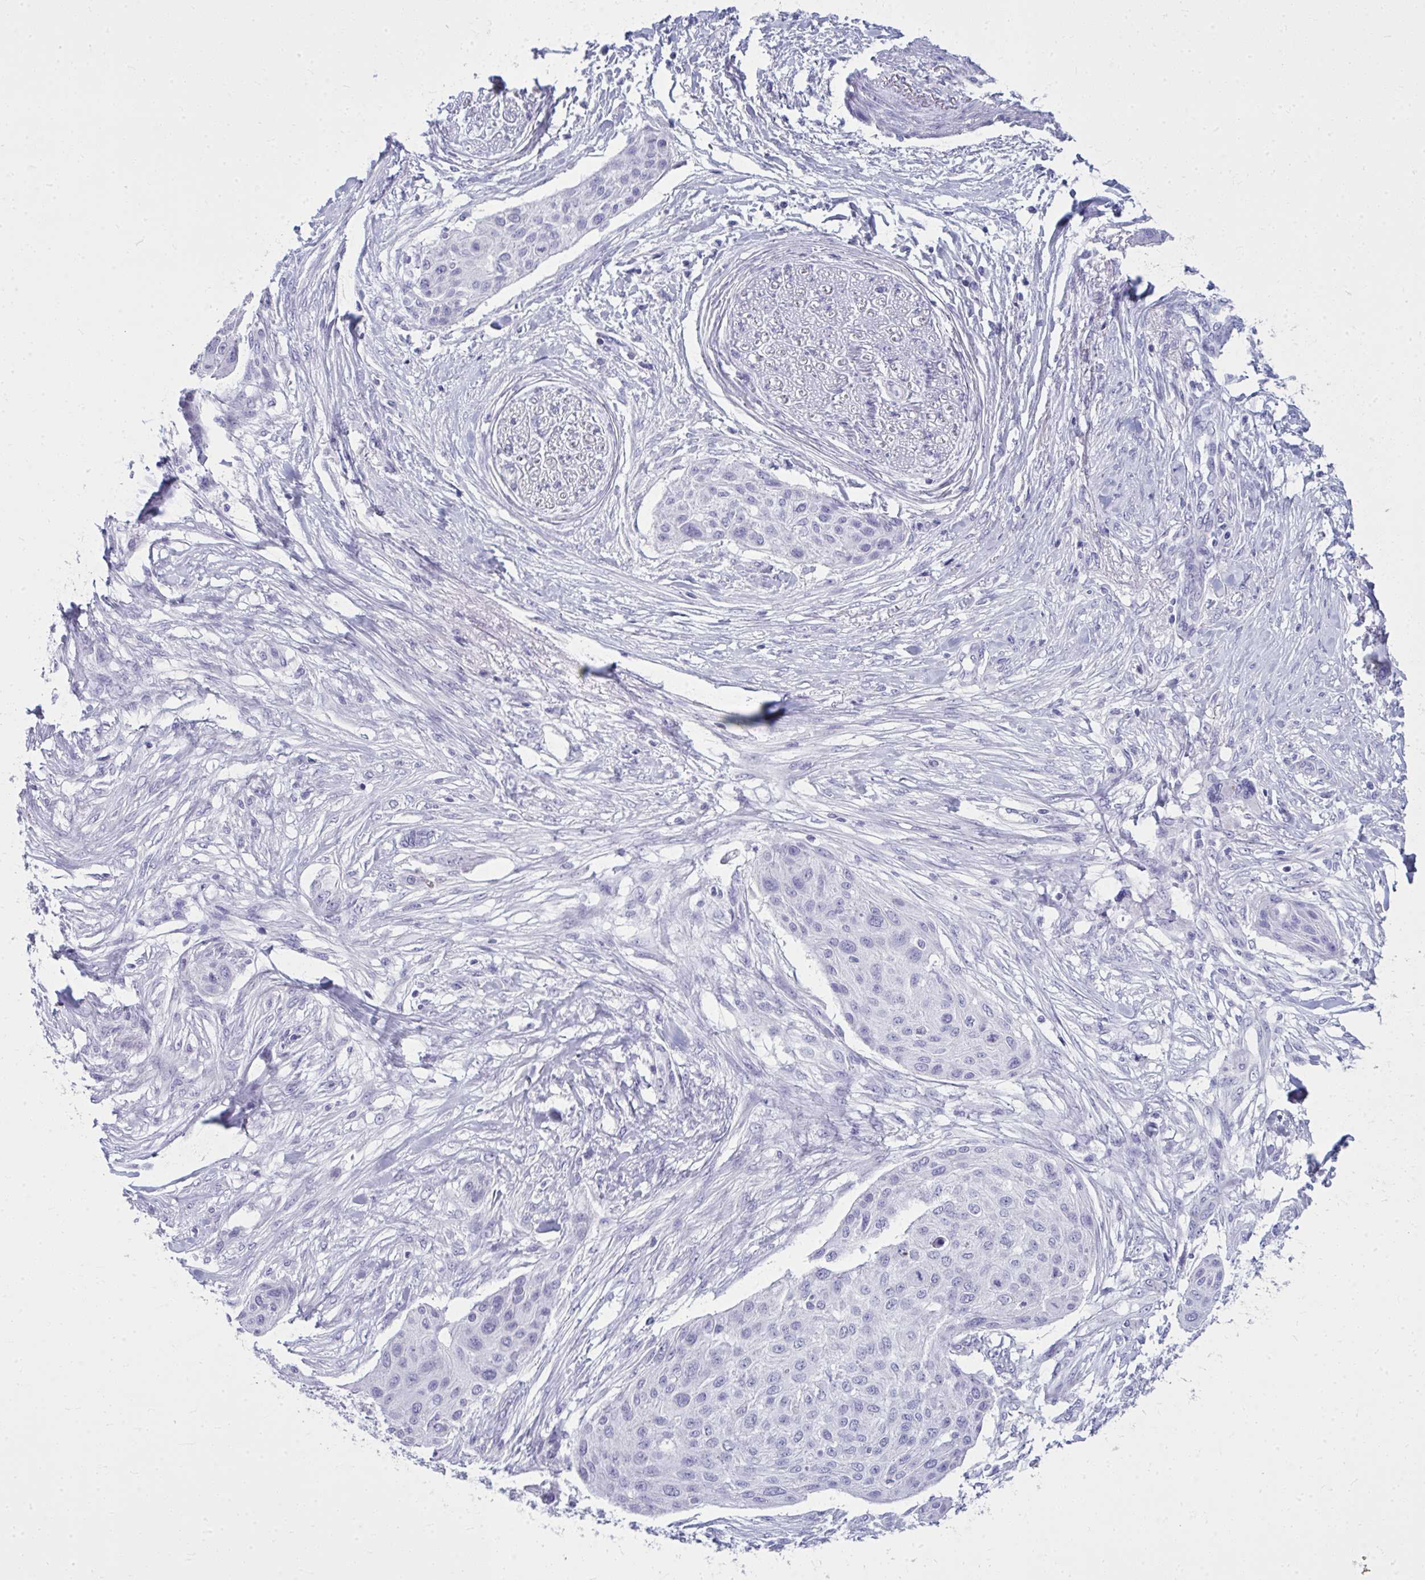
{"staining": {"intensity": "negative", "quantity": "none", "location": "none"}, "tissue": "skin cancer", "cell_type": "Tumor cells", "image_type": "cancer", "snomed": [{"axis": "morphology", "description": "Squamous cell carcinoma, NOS"}, {"axis": "topography", "description": "Skin"}], "caption": "The histopathology image displays no staining of tumor cells in squamous cell carcinoma (skin). Brightfield microscopy of immunohistochemistry (IHC) stained with DAB (3,3'-diaminobenzidine) (brown) and hematoxylin (blue), captured at high magnification.", "gene": "QDPR", "patient": {"sex": "female", "age": 87}}